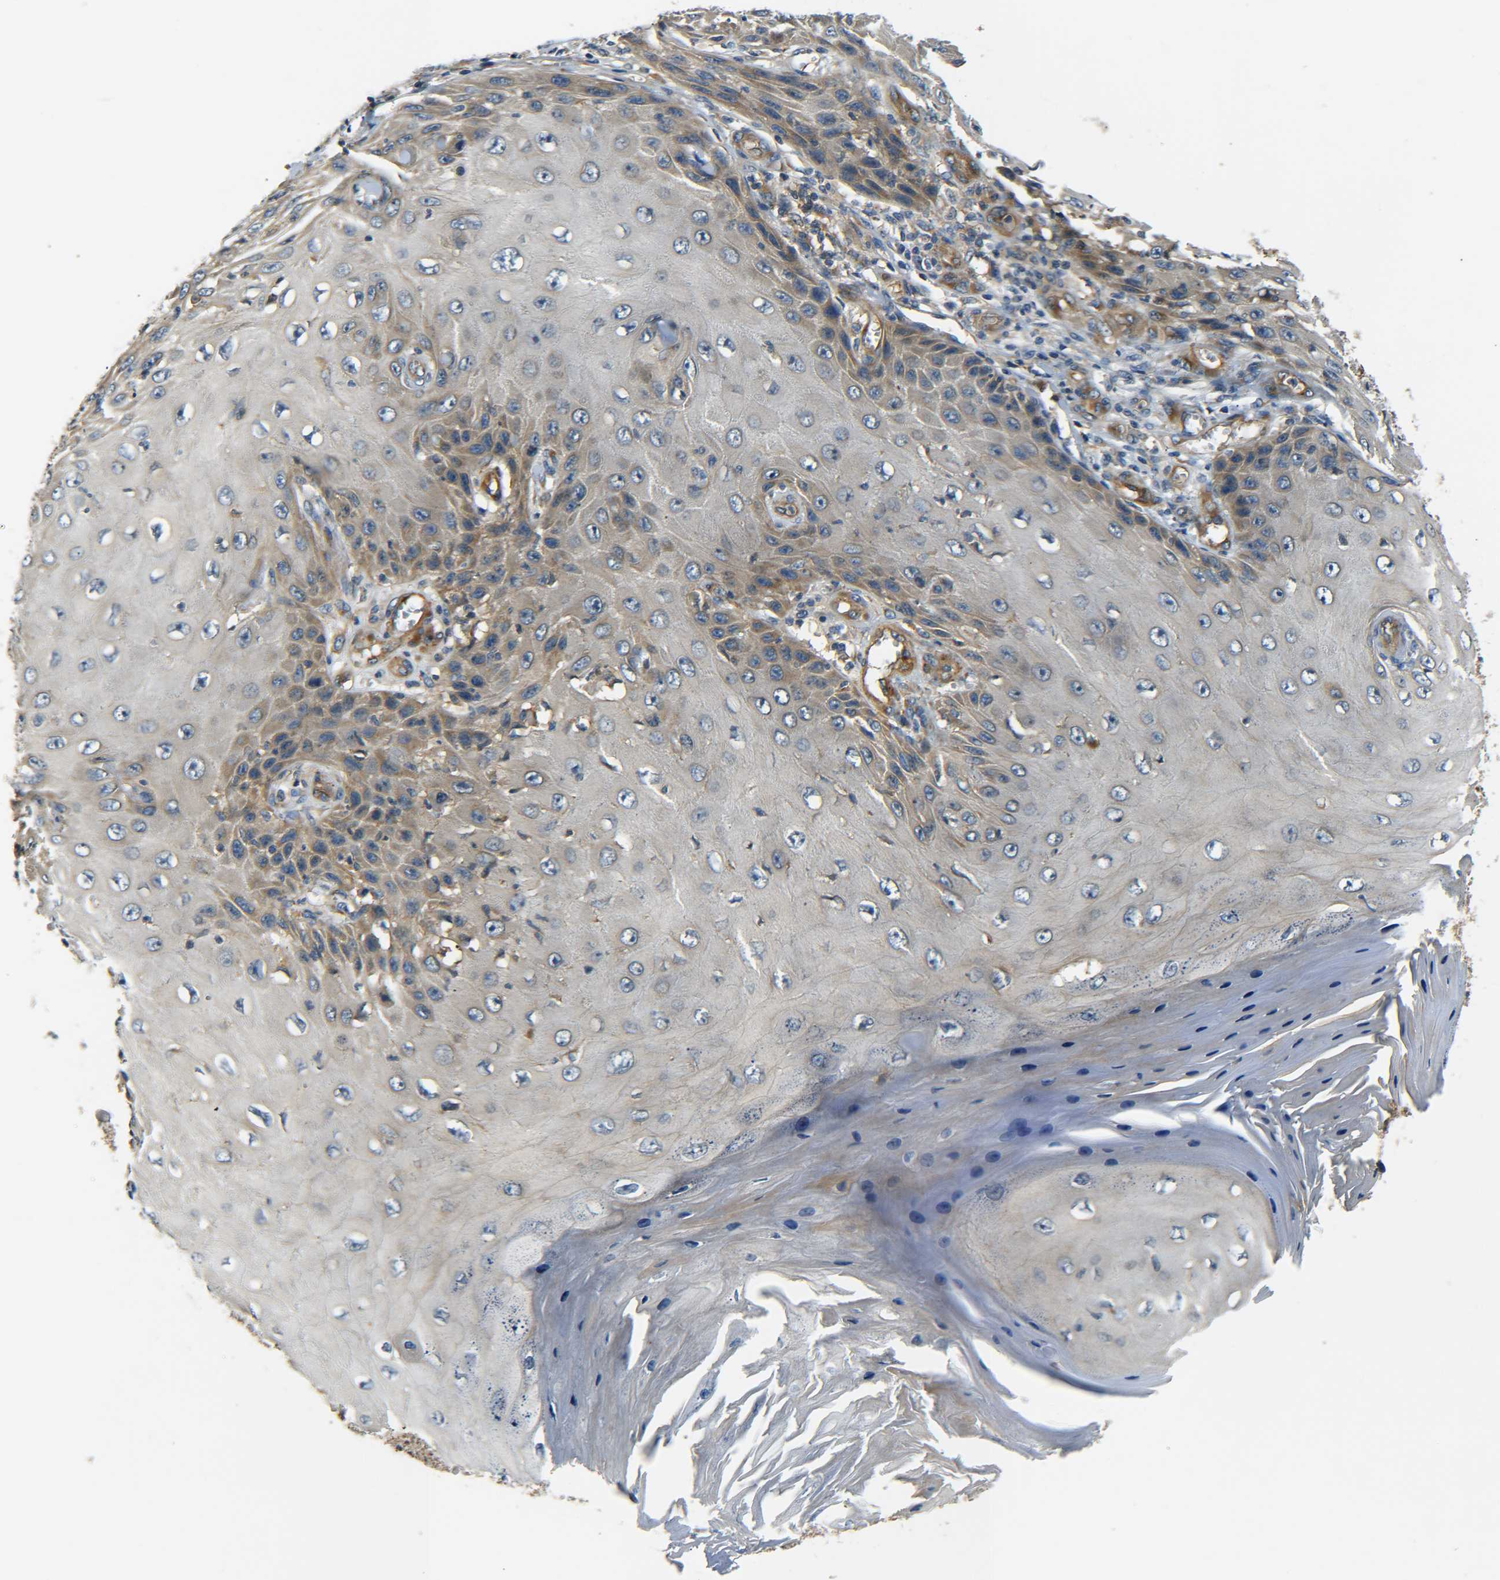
{"staining": {"intensity": "weak", "quantity": "<25%", "location": "cytoplasmic/membranous"}, "tissue": "skin cancer", "cell_type": "Tumor cells", "image_type": "cancer", "snomed": [{"axis": "morphology", "description": "Squamous cell carcinoma, NOS"}, {"axis": "topography", "description": "Skin"}], "caption": "Tumor cells are negative for brown protein staining in skin squamous cell carcinoma.", "gene": "LRCH3", "patient": {"sex": "female", "age": 73}}